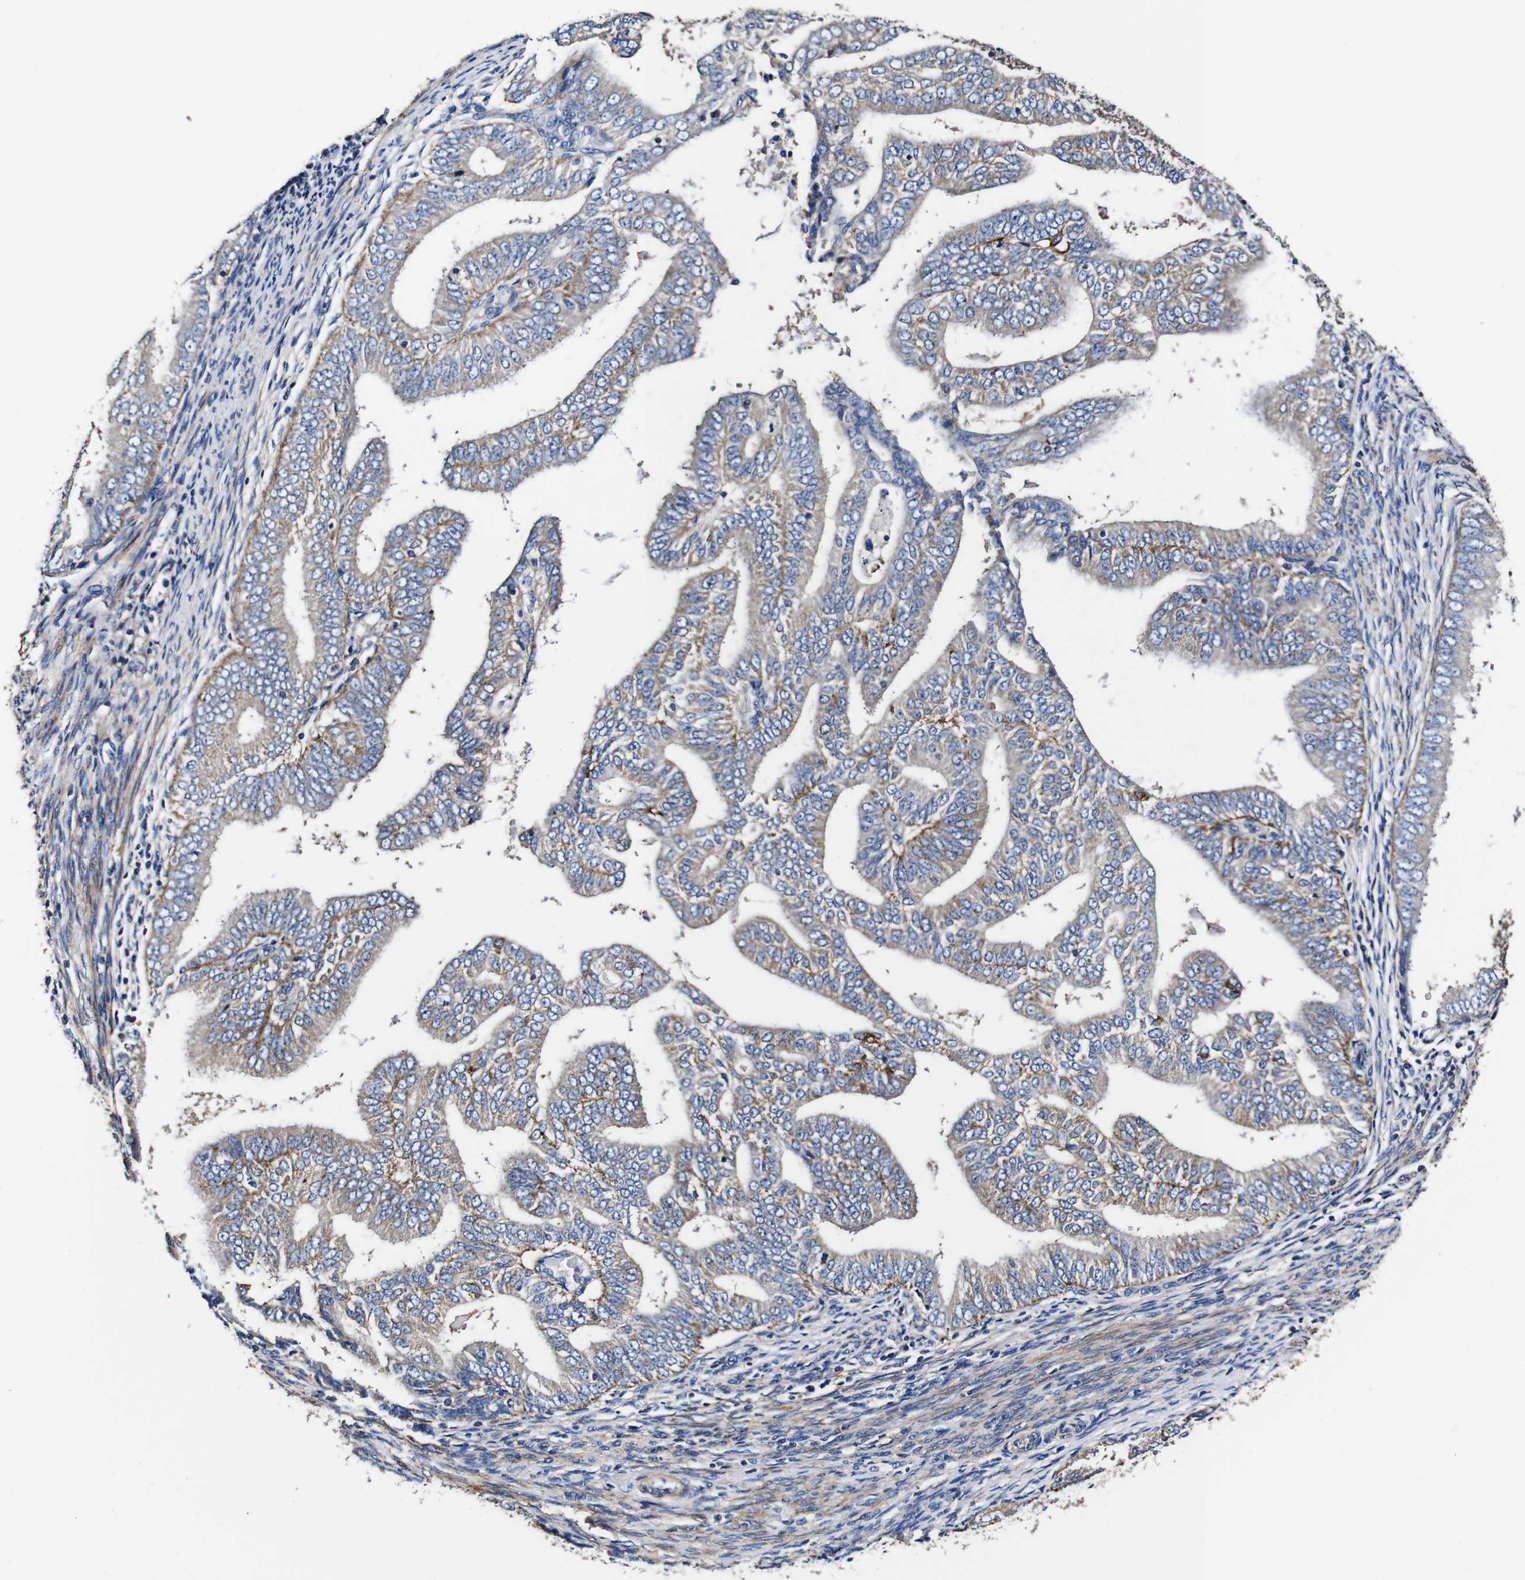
{"staining": {"intensity": "weak", "quantity": "25%-75%", "location": "cytoplasmic/membranous"}, "tissue": "endometrial cancer", "cell_type": "Tumor cells", "image_type": "cancer", "snomed": [{"axis": "morphology", "description": "Adenocarcinoma, NOS"}, {"axis": "topography", "description": "Endometrium"}], "caption": "A micrograph of human endometrial cancer stained for a protein displays weak cytoplasmic/membranous brown staining in tumor cells.", "gene": "PDCD6IP", "patient": {"sex": "female", "age": 58}}